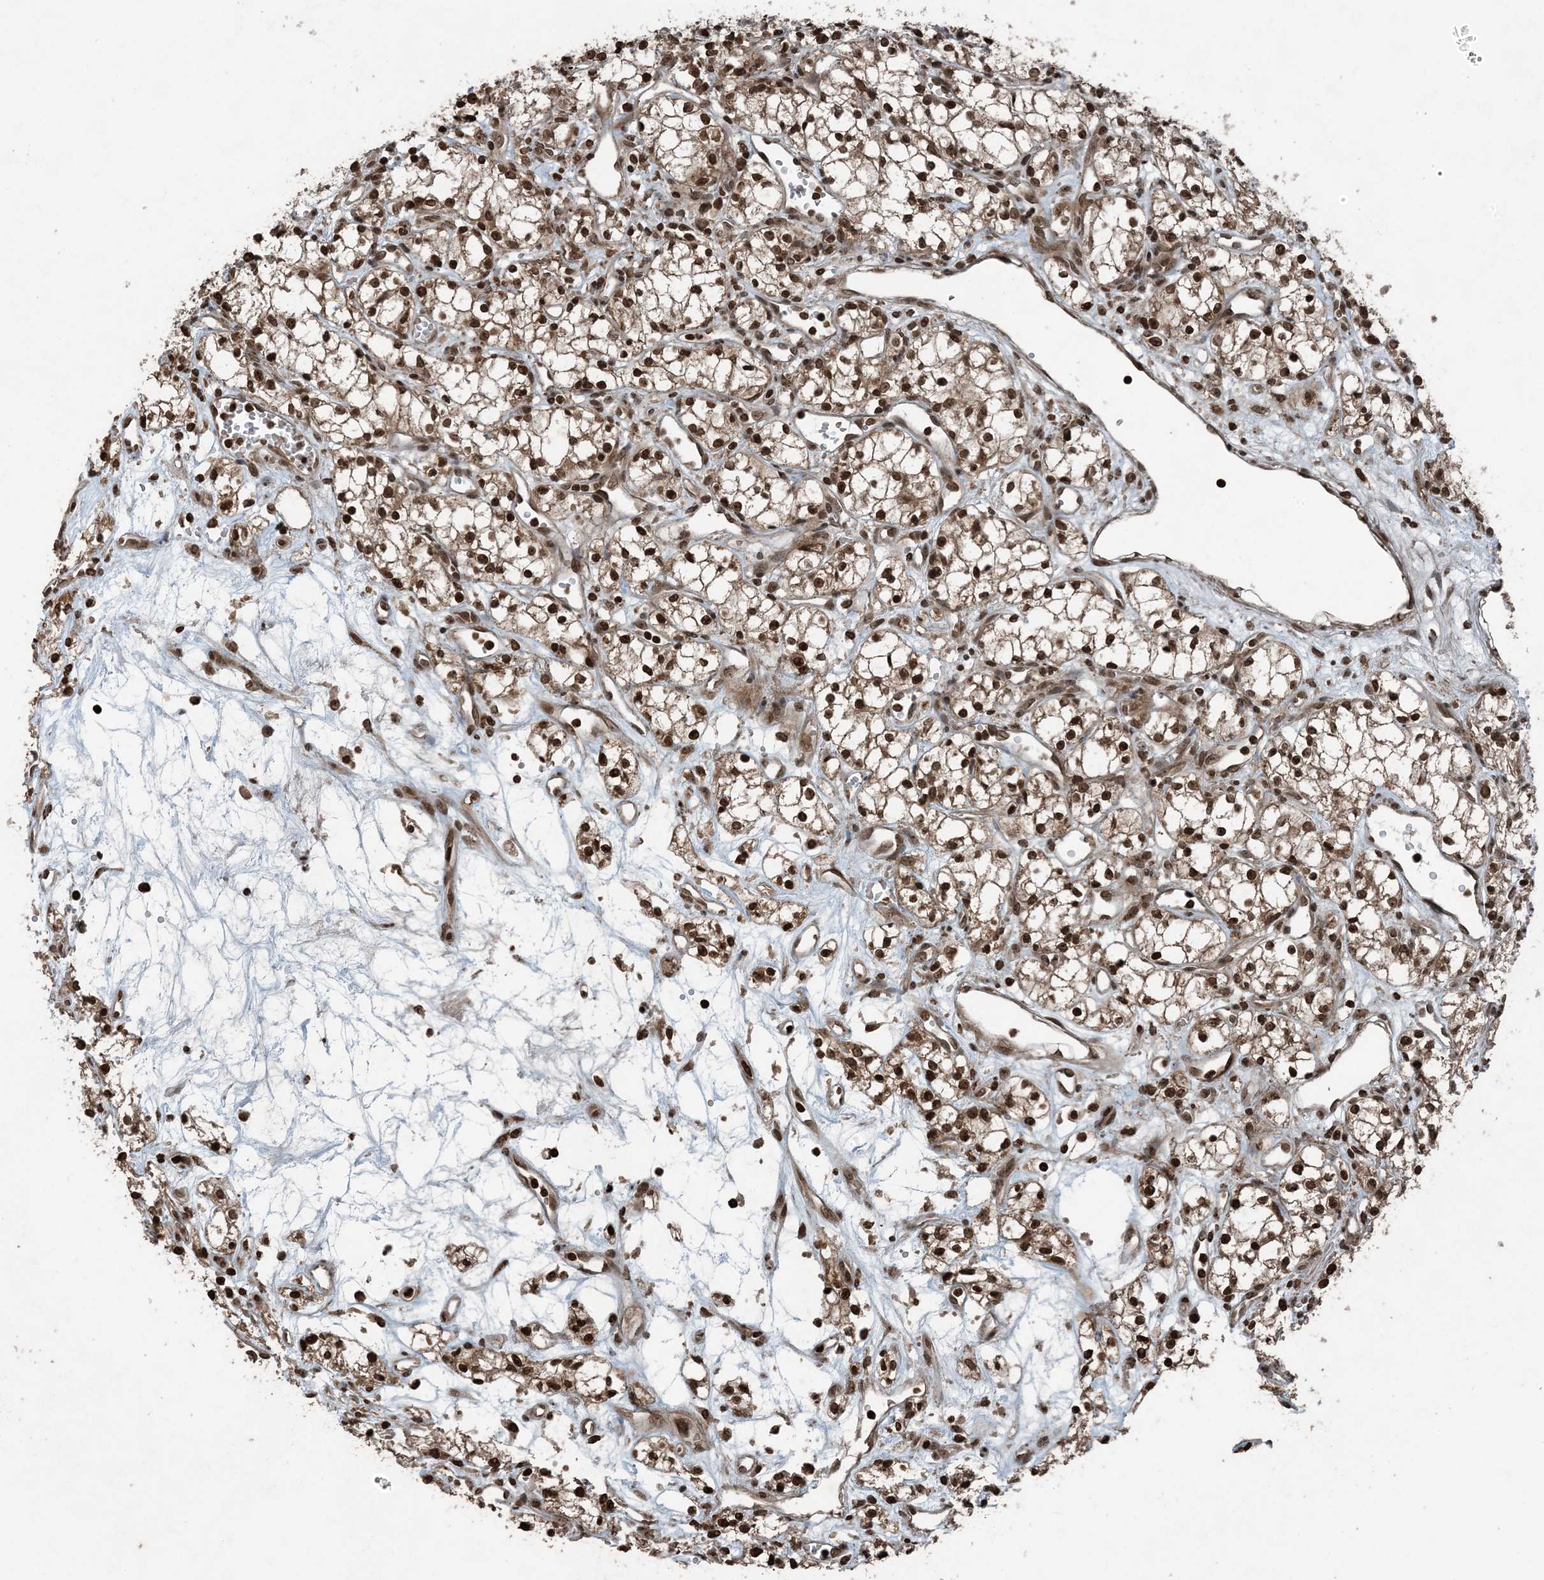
{"staining": {"intensity": "strong", "quantity": ">75%", "location": "cytoplasmic/membranous,nuclear"}, "tissue": "renal cancer", "cell_type": "Tumor cells", "image_type": "cancer", "snomed": [{"axis": "morphology", "description": "Adenocarcinoma, NOS"}, {"axis": "topography", "description": "Kidney"}], "caption": "Renal cancer (adenocarcinoma) was stained to show a protein in brown. There is high levels of strong cytoplasmic/membranous and nuclear positivity in about >75% of tumor cells.", "gene": "ZFAND2B", "patient": {"sex": "male", "age": 59}}